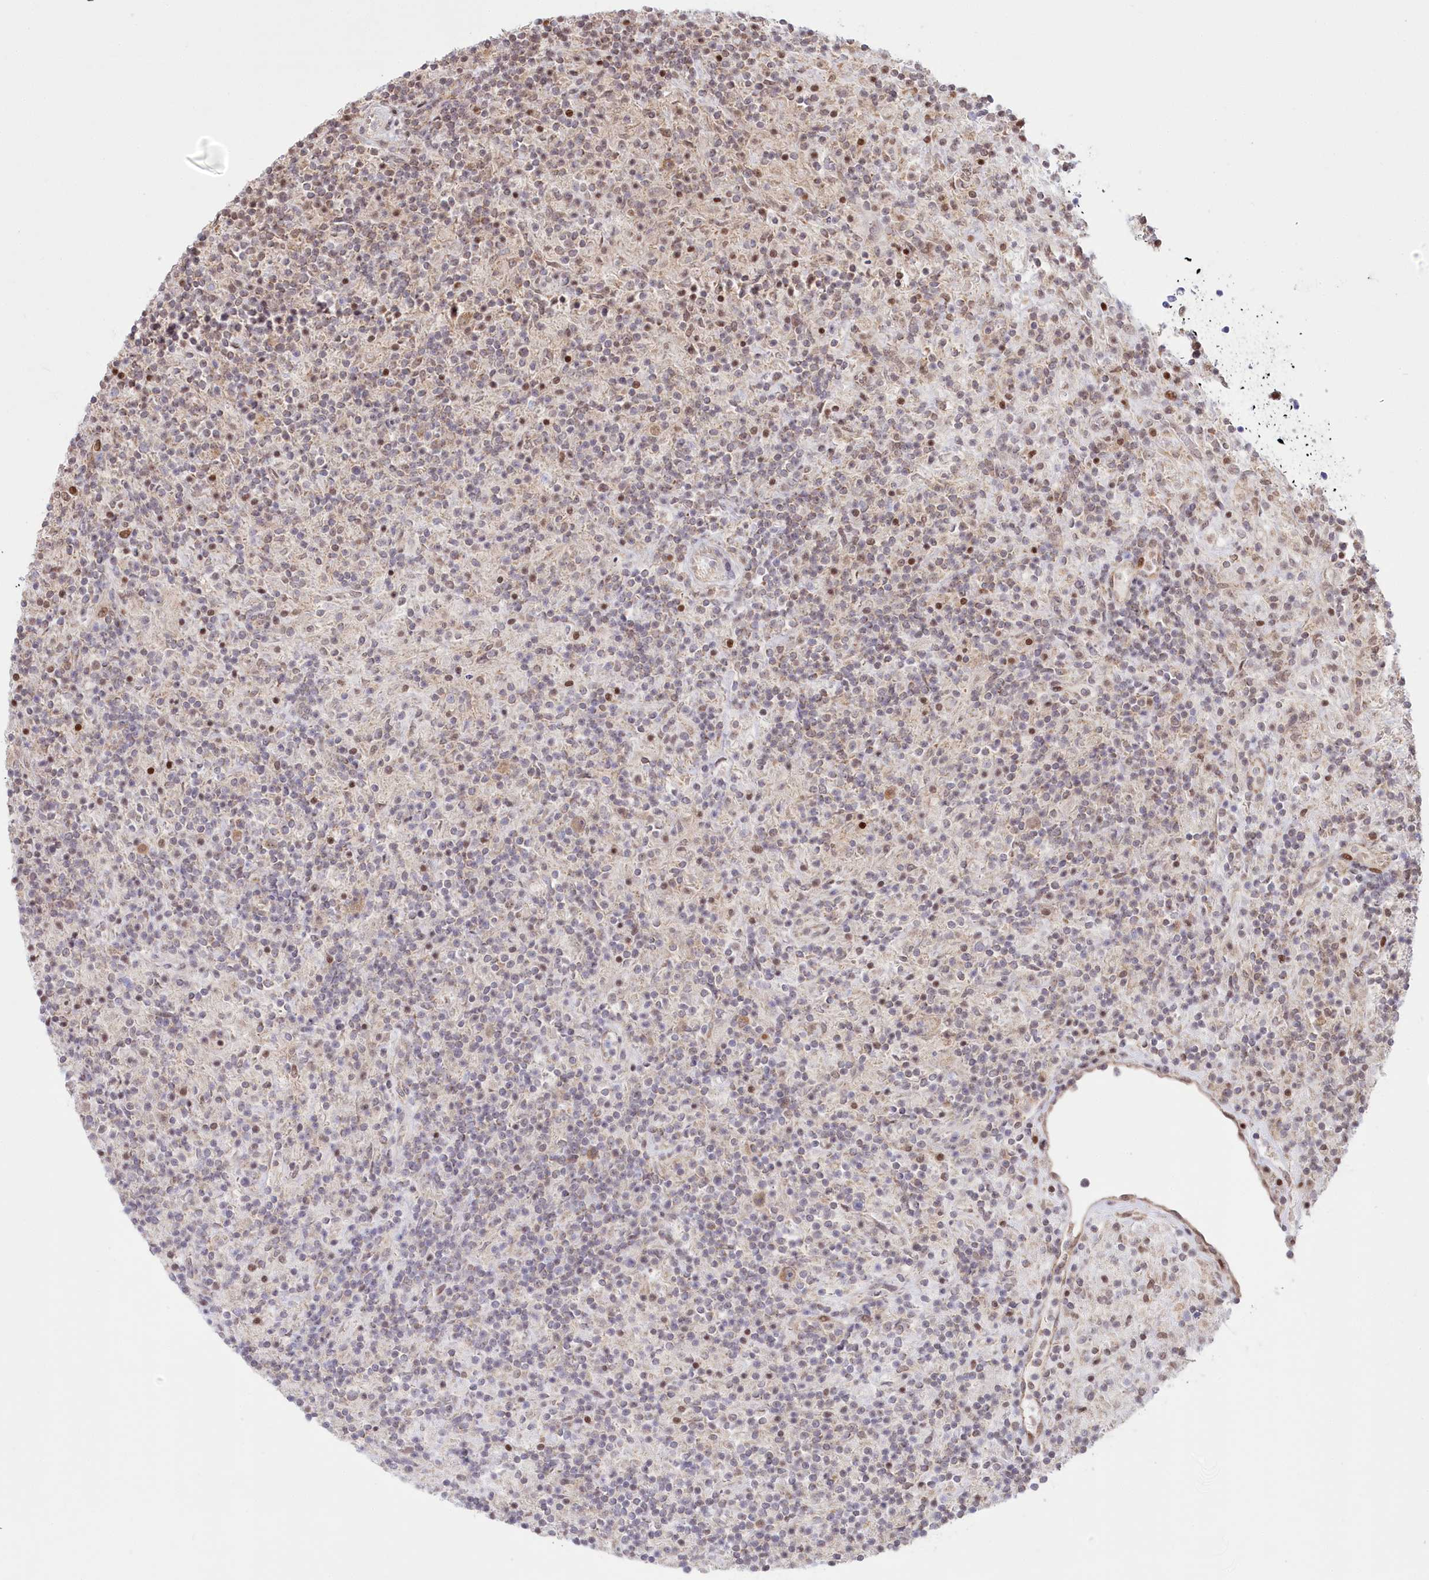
{"staining": {"intensity": "moderate", "quantity": ">75%", "location": "cytoplasmic/membranous"}, "tissue": "lymphoma", "cell_type": "Tumor cells", "image_type": "cancer", "snomed": [{"axis": "morphology", "description": "Hodgkin's disease, NOS"}, {"axis": "topography", "description": "Lymph node"}], "caption": "A histopathology image showing moderate cytoplasmic/membranous expression in about >75% of tumor cells in Hodgkin's disease, as visualized by brown immunohistochemical staining.", "gene": "PYURF", "patient": {"sex": "male", "age": 70}}